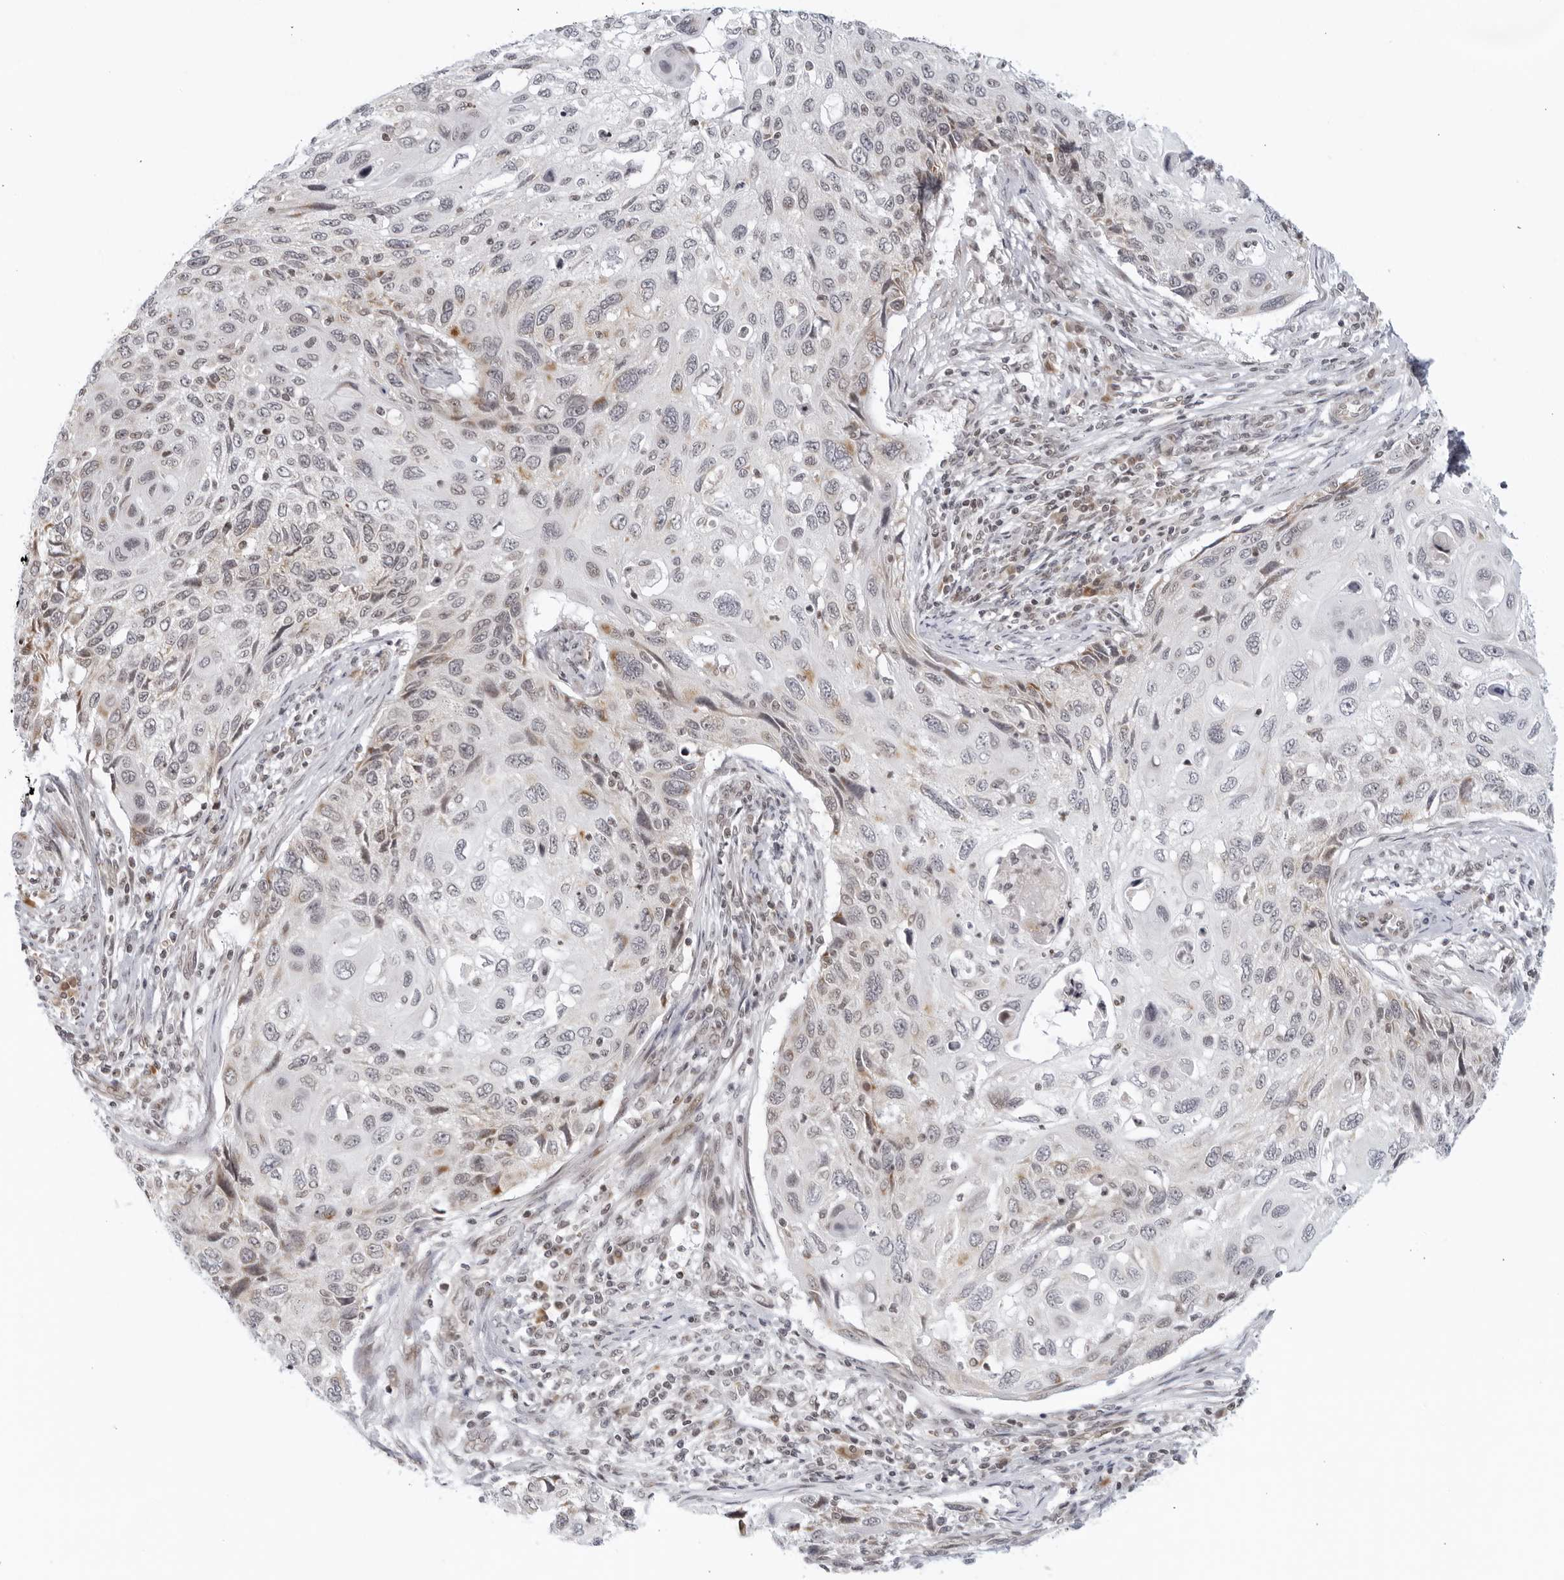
{"staining": {"intensity": "weak", "quantity": "<25%", "location": "cytoplasmic/membranous"}, "tissue": "cervical cancer", "cell_type": "Tumor cells", "image_type": "cancer", "snomed": [{"axis": "morphology", "description": "Squamous cell carcinoma, NOS"}, {"axis": "topography", "description": "Cervix"}], "caption": "This is an immunohistochemistry (IHC) photomicrograph of cervical cancer. There is no positivity in tumor cells.", "gene": "RAB11FIP3", "patient": {"sex": "female", "age": 70}}